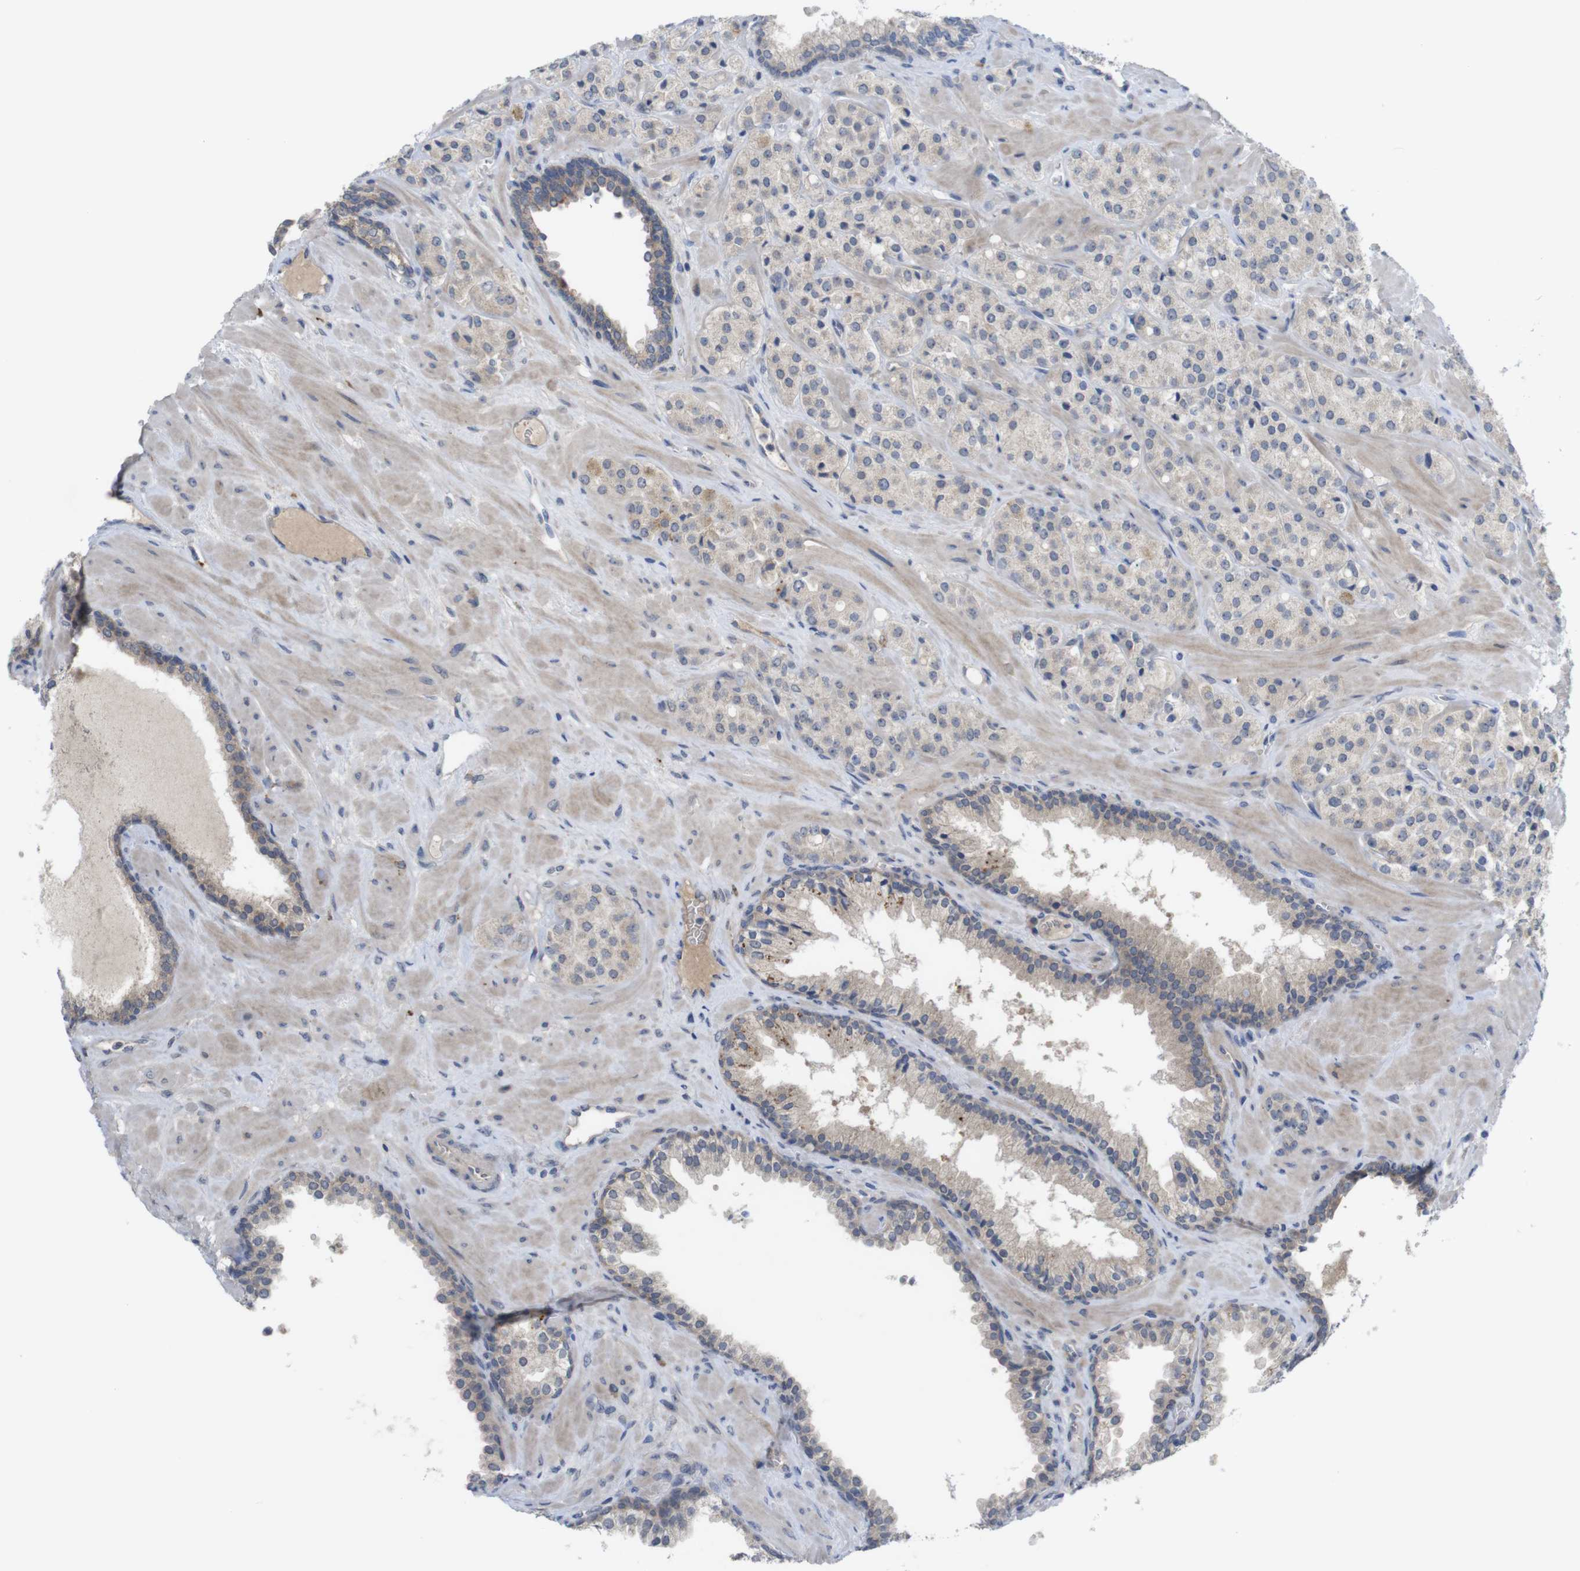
{"staining": {"intensity": "negative", "quantity": "none", "location": "none"}, "tissue": "prostate cancer", "cell_type": "Tumor cells", "image_type": "cancer", "snomed": [{"axis": "morphology", "description": "Adenocarcinoma, High grade"}, {"axis": "topography", "description": "Prostate"}], "caption": "Prostate adenocarcinoma (high-grade) stained for a protein using IHC exhibits no positivity tumor cells.", "gene": "BCAR3", "patient": {"sex": "male", "age": 64}}